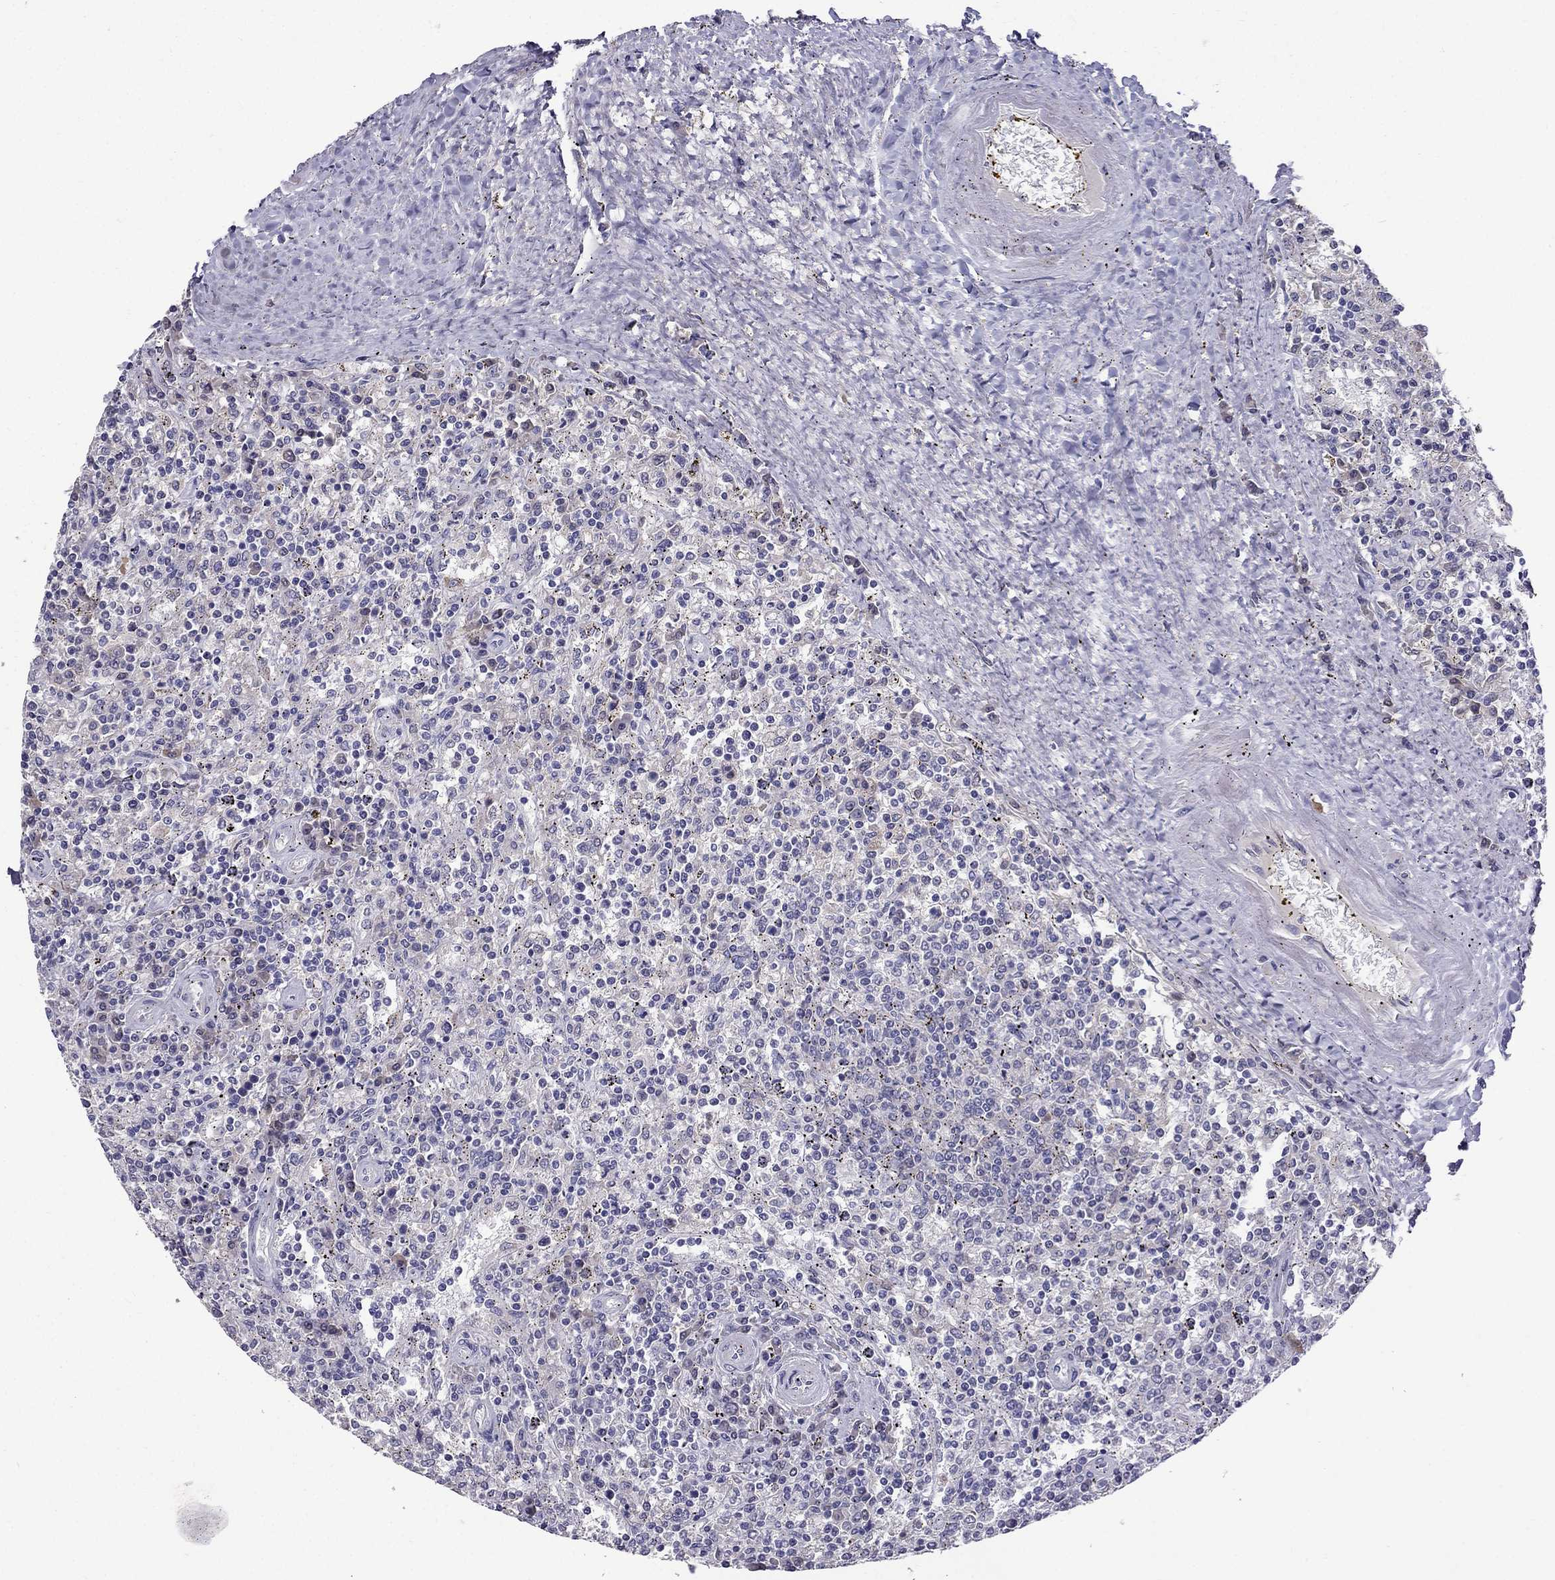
{"staining": {"intensity": "negative", "quantity": "none", "location": "none"}, "tissue": "lymphoma", "cell_type": "Tumor cells", "image_type": "cancer", "snomed": [{"axis": "morphology", "description": "Malignant lymphoma, non-Hodgkin's type, Low grade"}, {"axis": "topography", "description": "Spleen"}], "caption": "Protein analysis of malignant lymphoma, non-Hodgkin's type (low-grade) shows no significant expression in tumor cells.", "gene": "SCG5", "patient": {"sex": "male", "age": 62}}